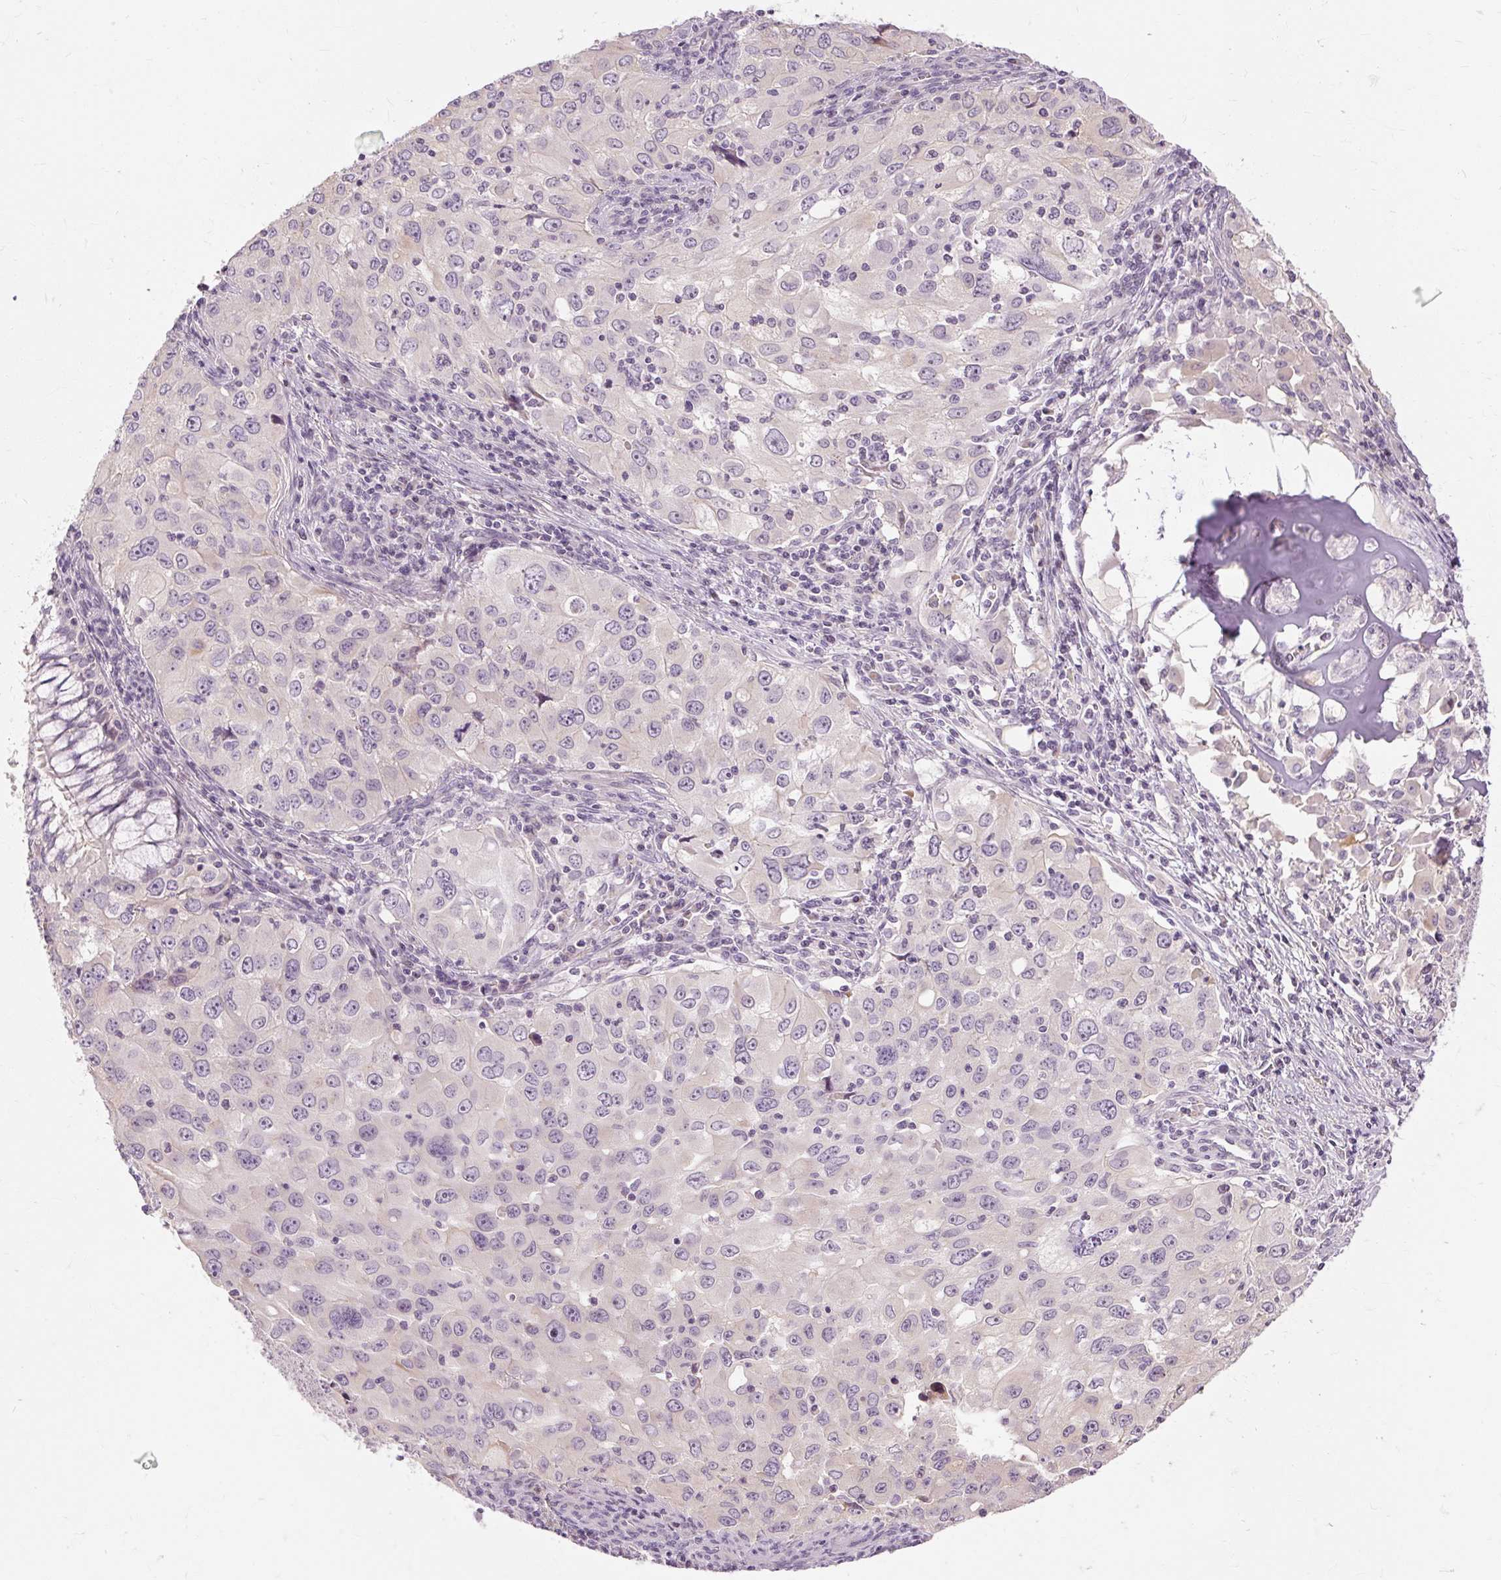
{"staining": {"intensity": "negative", "quantity": "none", "location": "none"}, "tissue": "lung cancer", "cell_type": "Tumor cells", "image_type": "cancer", "snomed": [{"axis": "morphology", "description": "Adenocarcinoma, NOS"}, {"axis": "morphology", "description": "Adenocarcinoma, metastatic, NOS"}, {"axis": "topography", "description": "Lymph node"}, {"axis": "topography", "description": "Lung"}], "caption": "Immunohistochemical staining of lung metastatic adenocarcinoma displays no significant expression in tumor cells. (DAB (3,3'-diaminobenzidine) immunohistochemistry (IHC) visualized using brightfield microscopy, high magnification).", "gene": "CAPN3", "patient": {"sex": "female", "age": 42}}